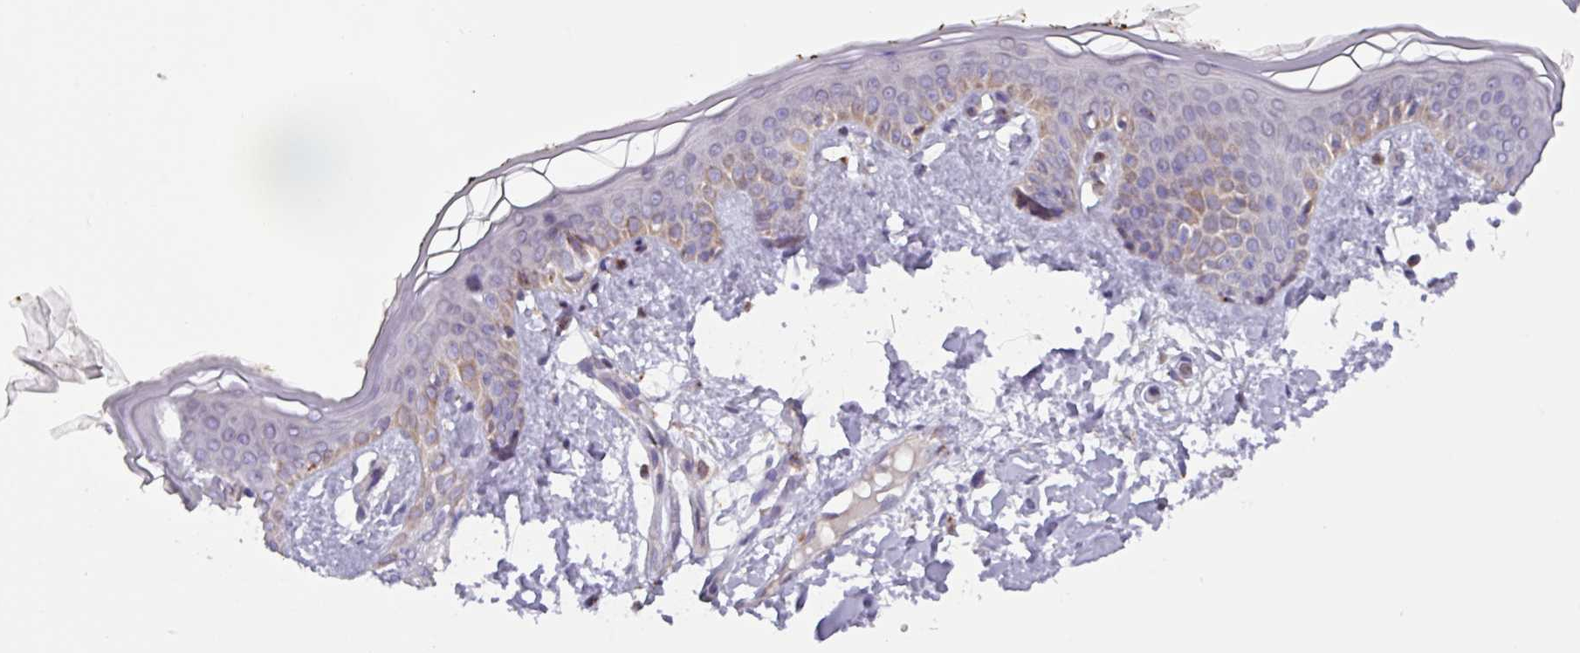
{"staining": {"intensity": "negative", "quantity": "none", "location": "none"}, "tissue": "skin", "cell_type": "Fibroblasts", "image_type": "normal", "snomed": [{"axis": "morphology", "description": "Normal tissue, NOS"}, {"axis": "topography", "description": "Skin"}], "caption": "Fibroblasts show no significant positivity in normal skin. (Stains: DAB immunohistochemistry with hematoxylin counter stain, Microscopy: brightfield microscopy at high magnification).", "gene": "AKIRIN1", "patient": {"sex": "female", "age": 34}}